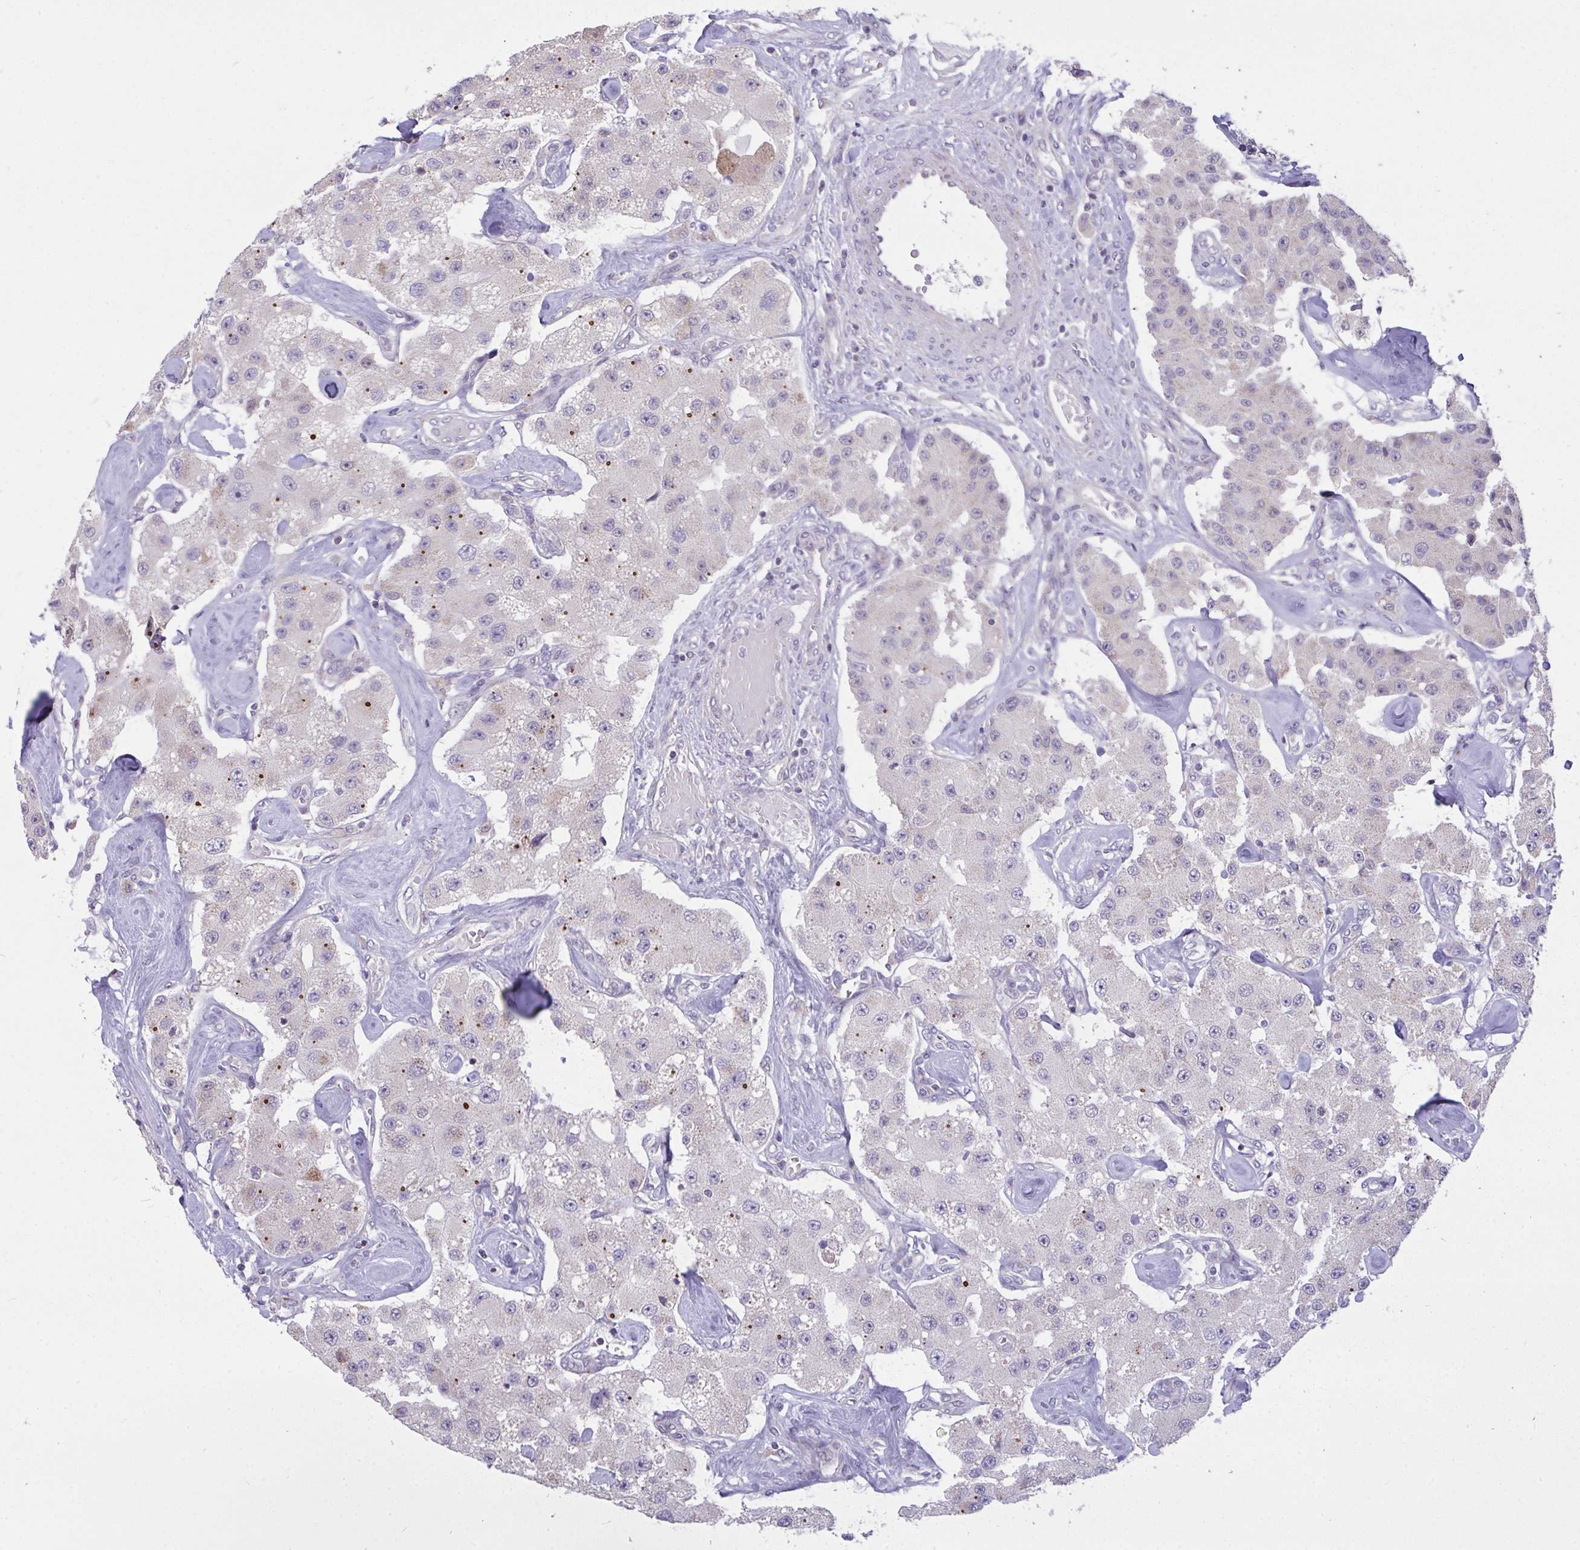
{"staining": {"intensity": "strong", "quantity": "<25%", "location": "cytoplasmic/membranous"}, "tissue": "carcinoid", "cell_type": "Tumor cells", "image_type": "cancer", "snomed": [{"axis": "morphology", "description": "Carcinoid, malignant, NOS"}, {"axis": "topography", "description": "Pancreas"}], "caption": "DAB immunohistochemical staining of human carcinoid demonstrates strong cytoplasmic/membranous protein staining in about <25% of tumor cells. (IHC, brightfield microscopy, high magnification).", "gene": "SRRM4", "patient": {"sex": "male", "age": 41}}